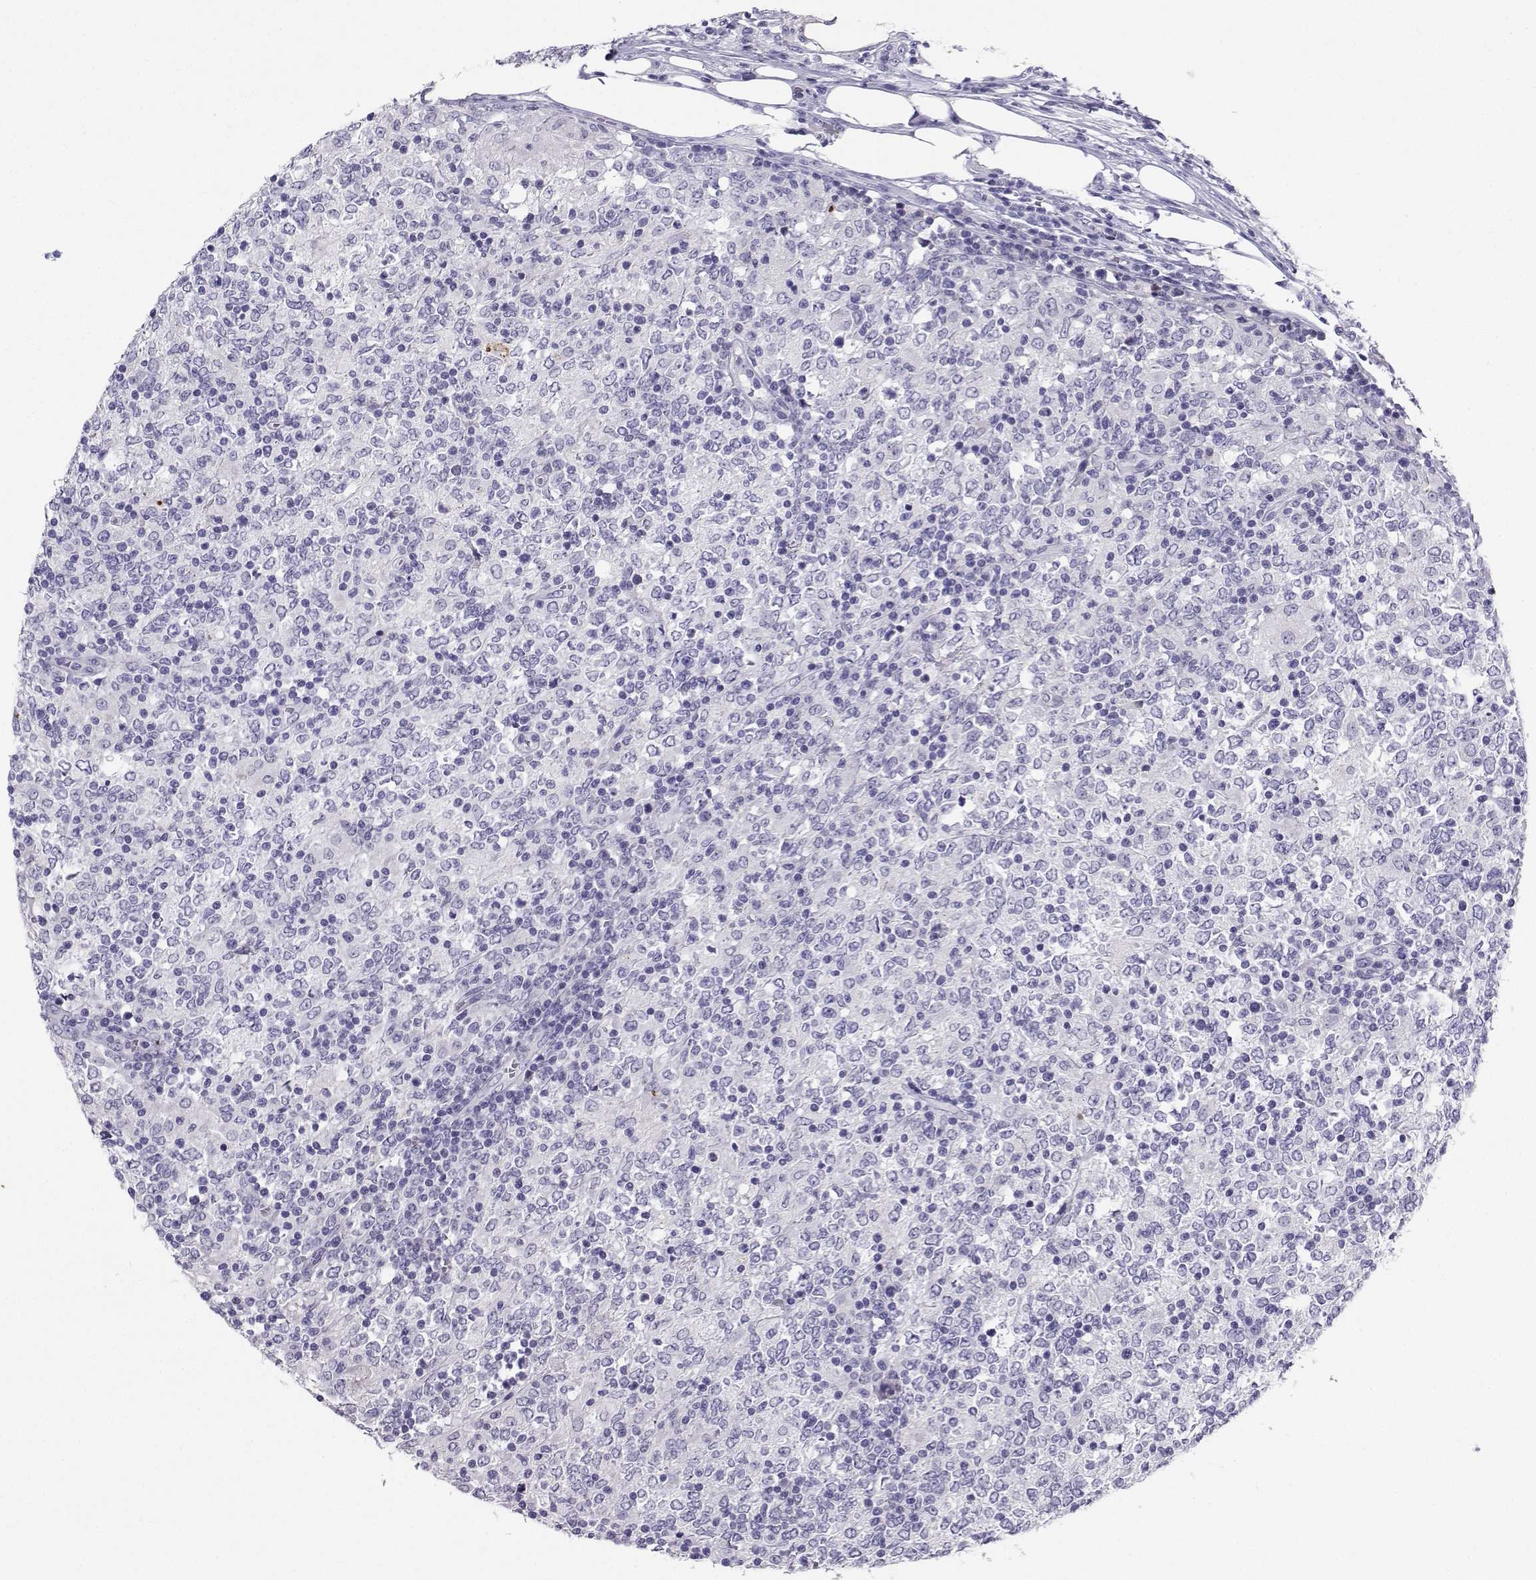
{"staining": {"intensity": "negative", "quantity": "none", "location": "none"}, "tissue": "lymphoma", "cell_type": "Tumor cells", "image_type": "cancer", "snomed": [{"axis": "morphology", "description": "Malignant lymphoma, non-Hodgkin's type, High grade"}, {"axis": "topography", "description": "Lymph node"}], "caption": "Immunohistochemistry (IHC) photomicrograph of human lymphoma stained for a protein (brown), which displays no positivity in tumor cells. (DAB immunohistochemistry visualized using brightfield microscopy, high magnification).", "gene": "GRIK4", "patient": {"sex": "female", "age": 84}}